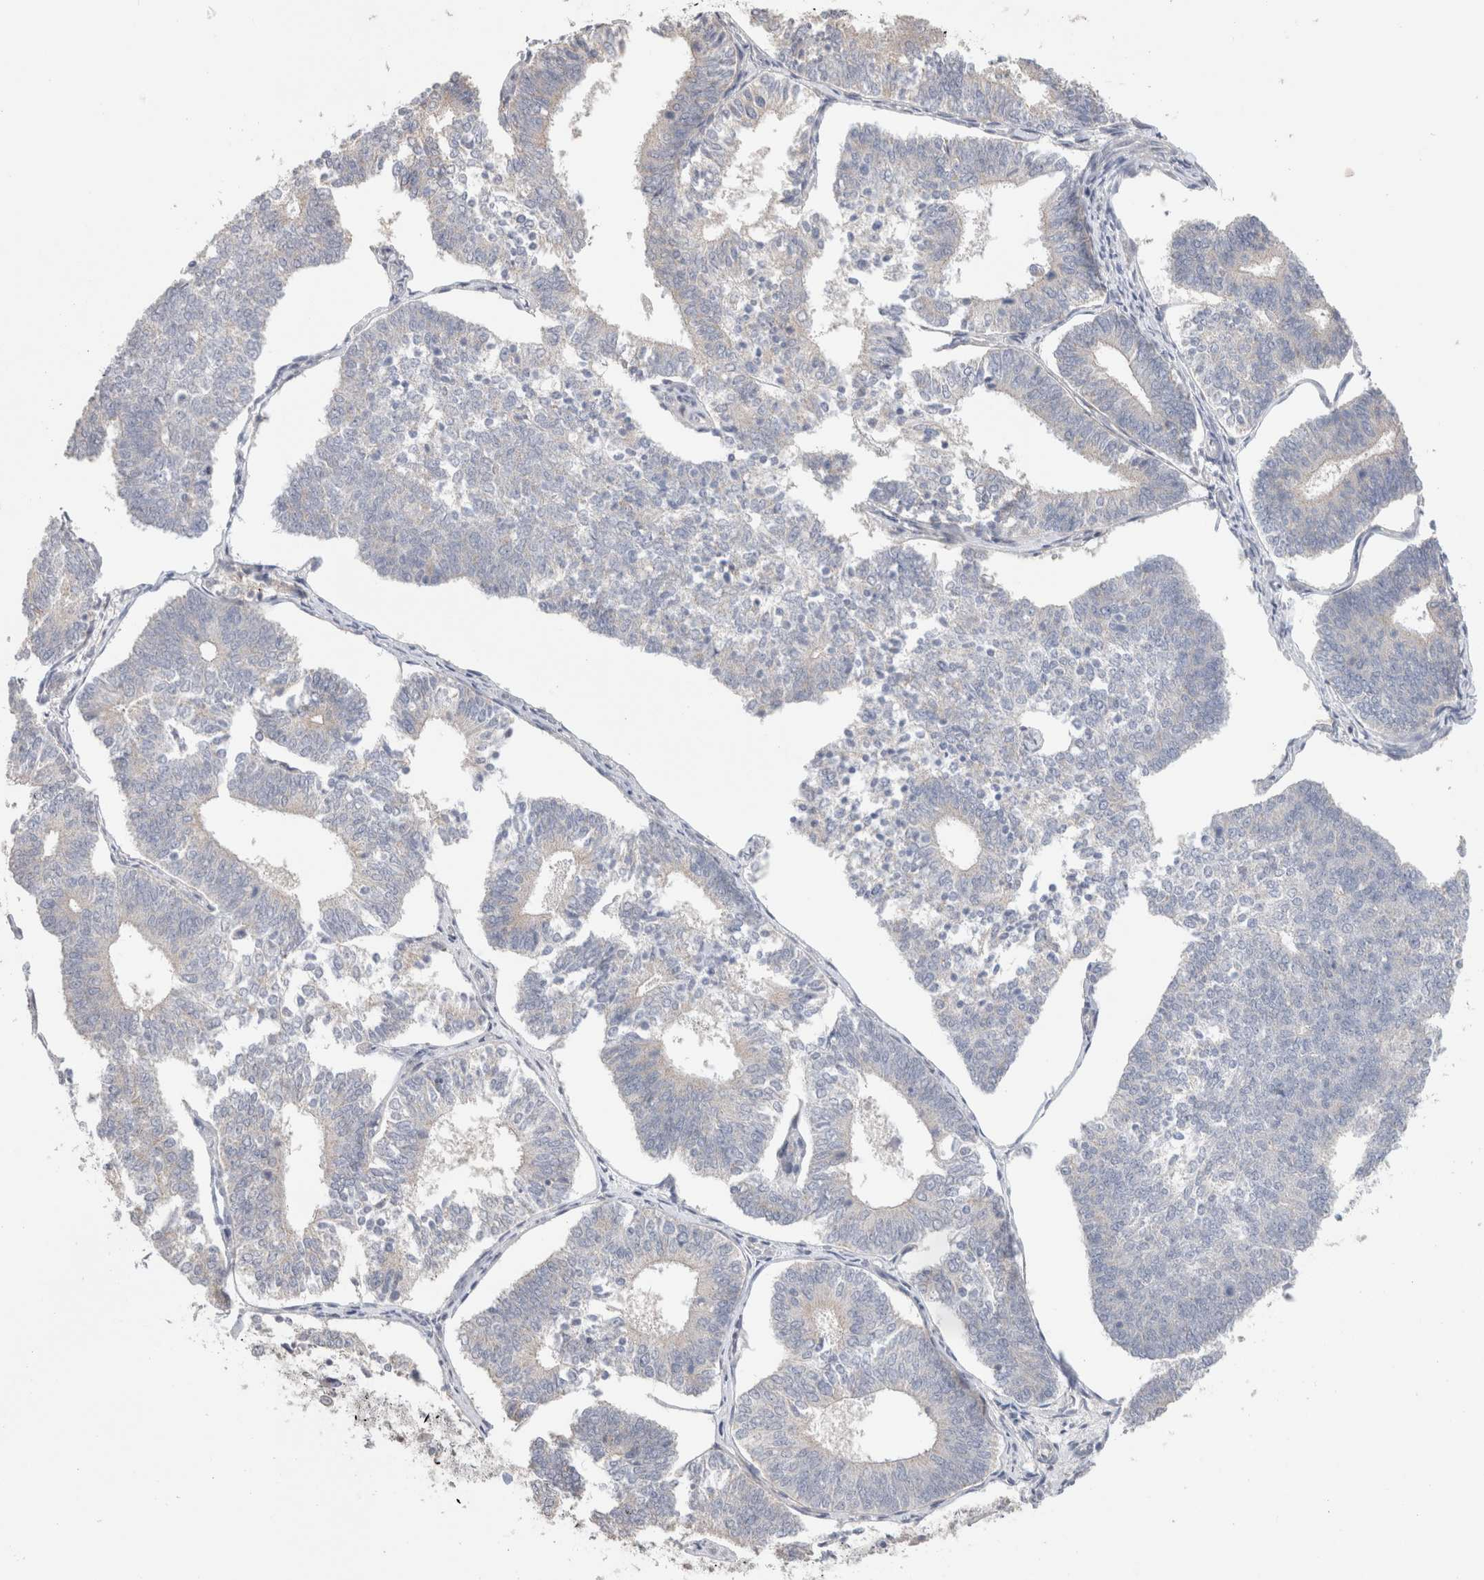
{"staining": {"intensity": "negative", "quantity": "none", "location": "none"}, "tissue": "endometrial cancer", "cell_type": "Tumor cells", "image_type": "cancer", "snomed": [{"axis": "morphology", "description": "Adenocarcinoma, NOS"}, {"axis": "topography", "description": "Endometrium"}], "caption": "A high-resolution histopathology image shows IHC staining of adenocarcinoma (endometrial), which shows no significant expression in tumor cells.", "gene": "DMD", "patient": {"sex": "female", "age": 70}}